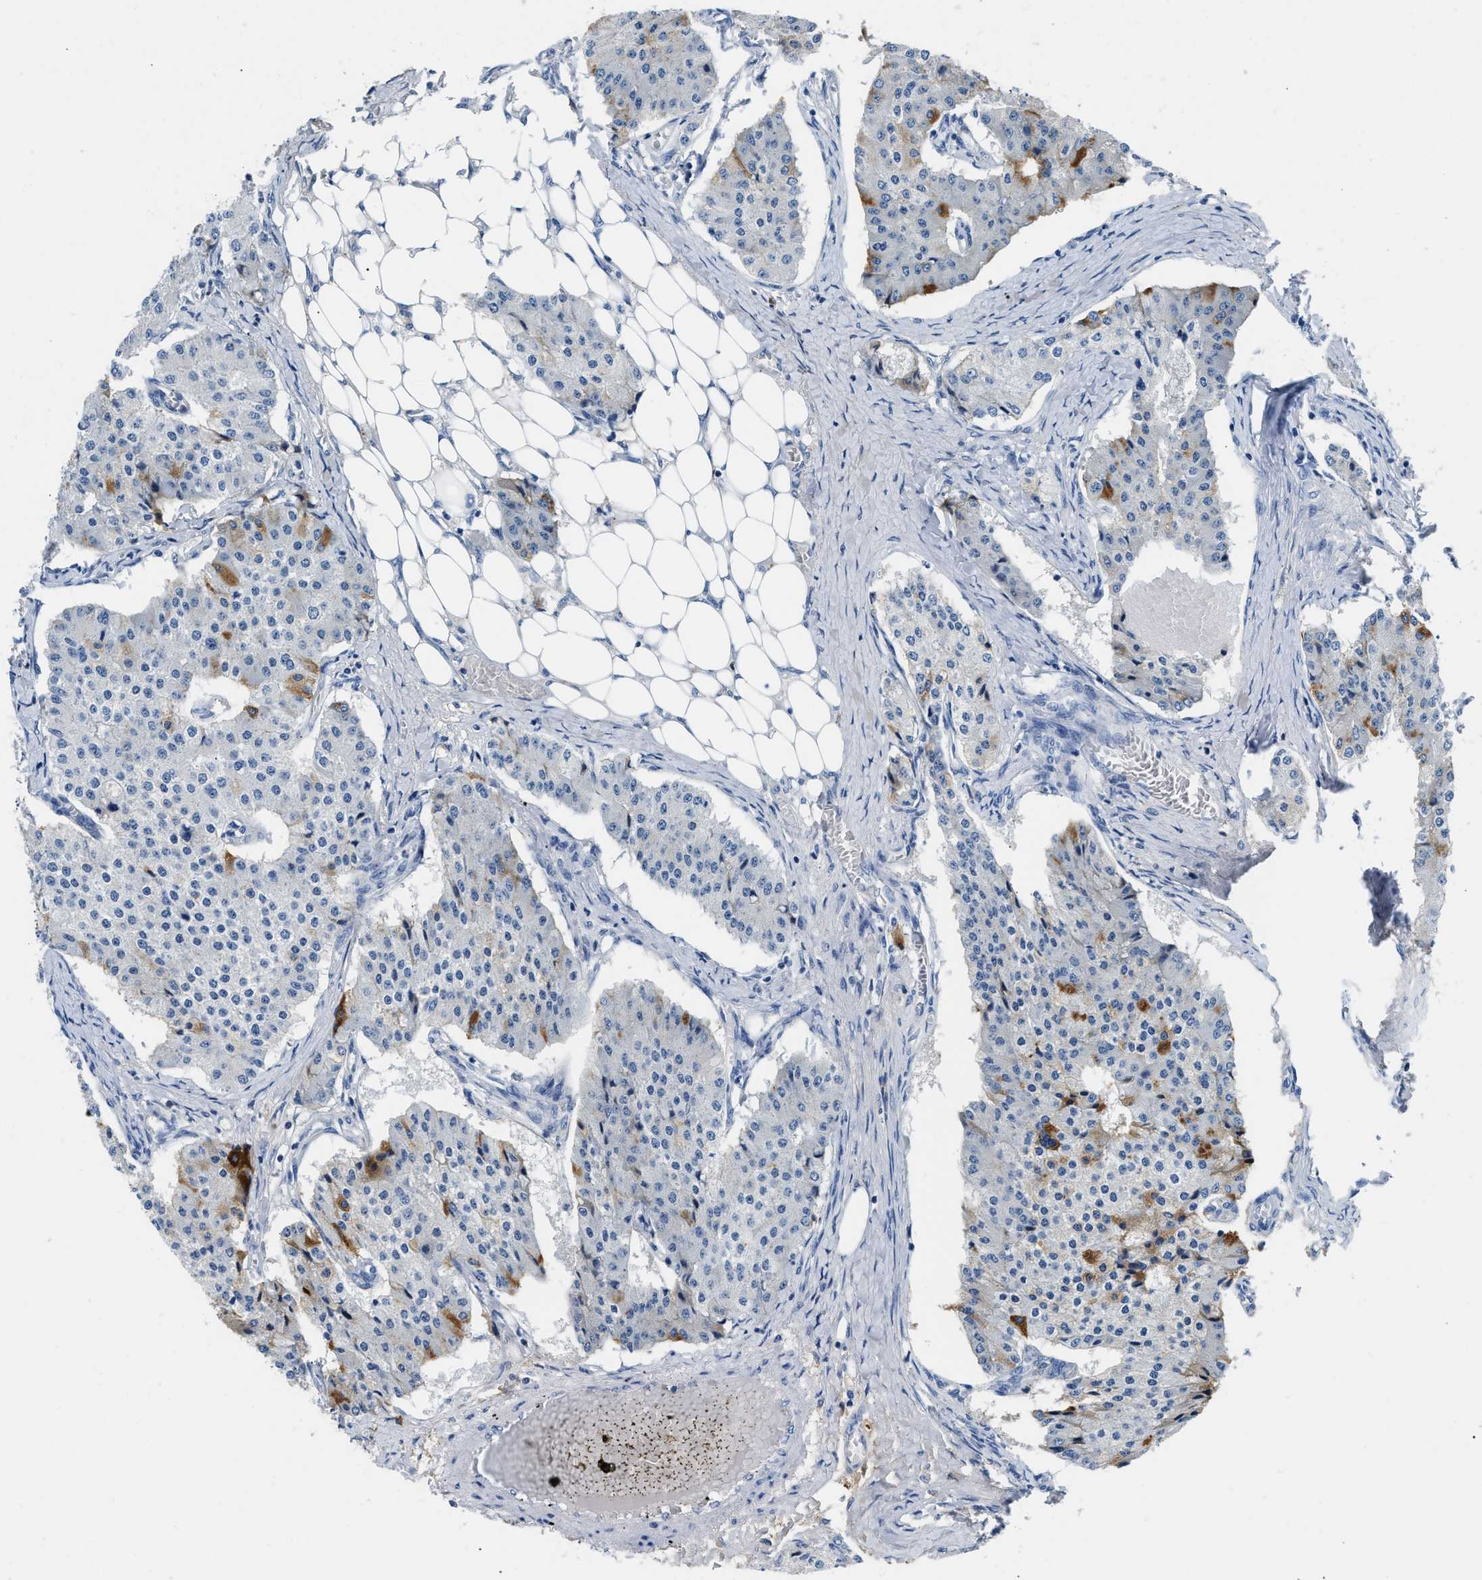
{"staining": {"intensity": "moderate", "quantity": "<25%", "location": "cytoplasmic/membranous"}, "tissue": "carcinoid", "cell_type": "Tumor cells", "image_type": "cancer", "snomed": [{"axis": "morphology", "description": "Carcinoid, malignant, NOS"}, {"axis": "topography", "description": "Colon"}], "caption": "A high-resolution micrograph shows IHC staining of malignant carcinoid, which reveals moderate cytoplasmic/membranous positivity in approximately <25% of tumor cells. Nuclei are stained in blue.", "gene": "GC", "patient": {"sex": "female", "age": 52}}